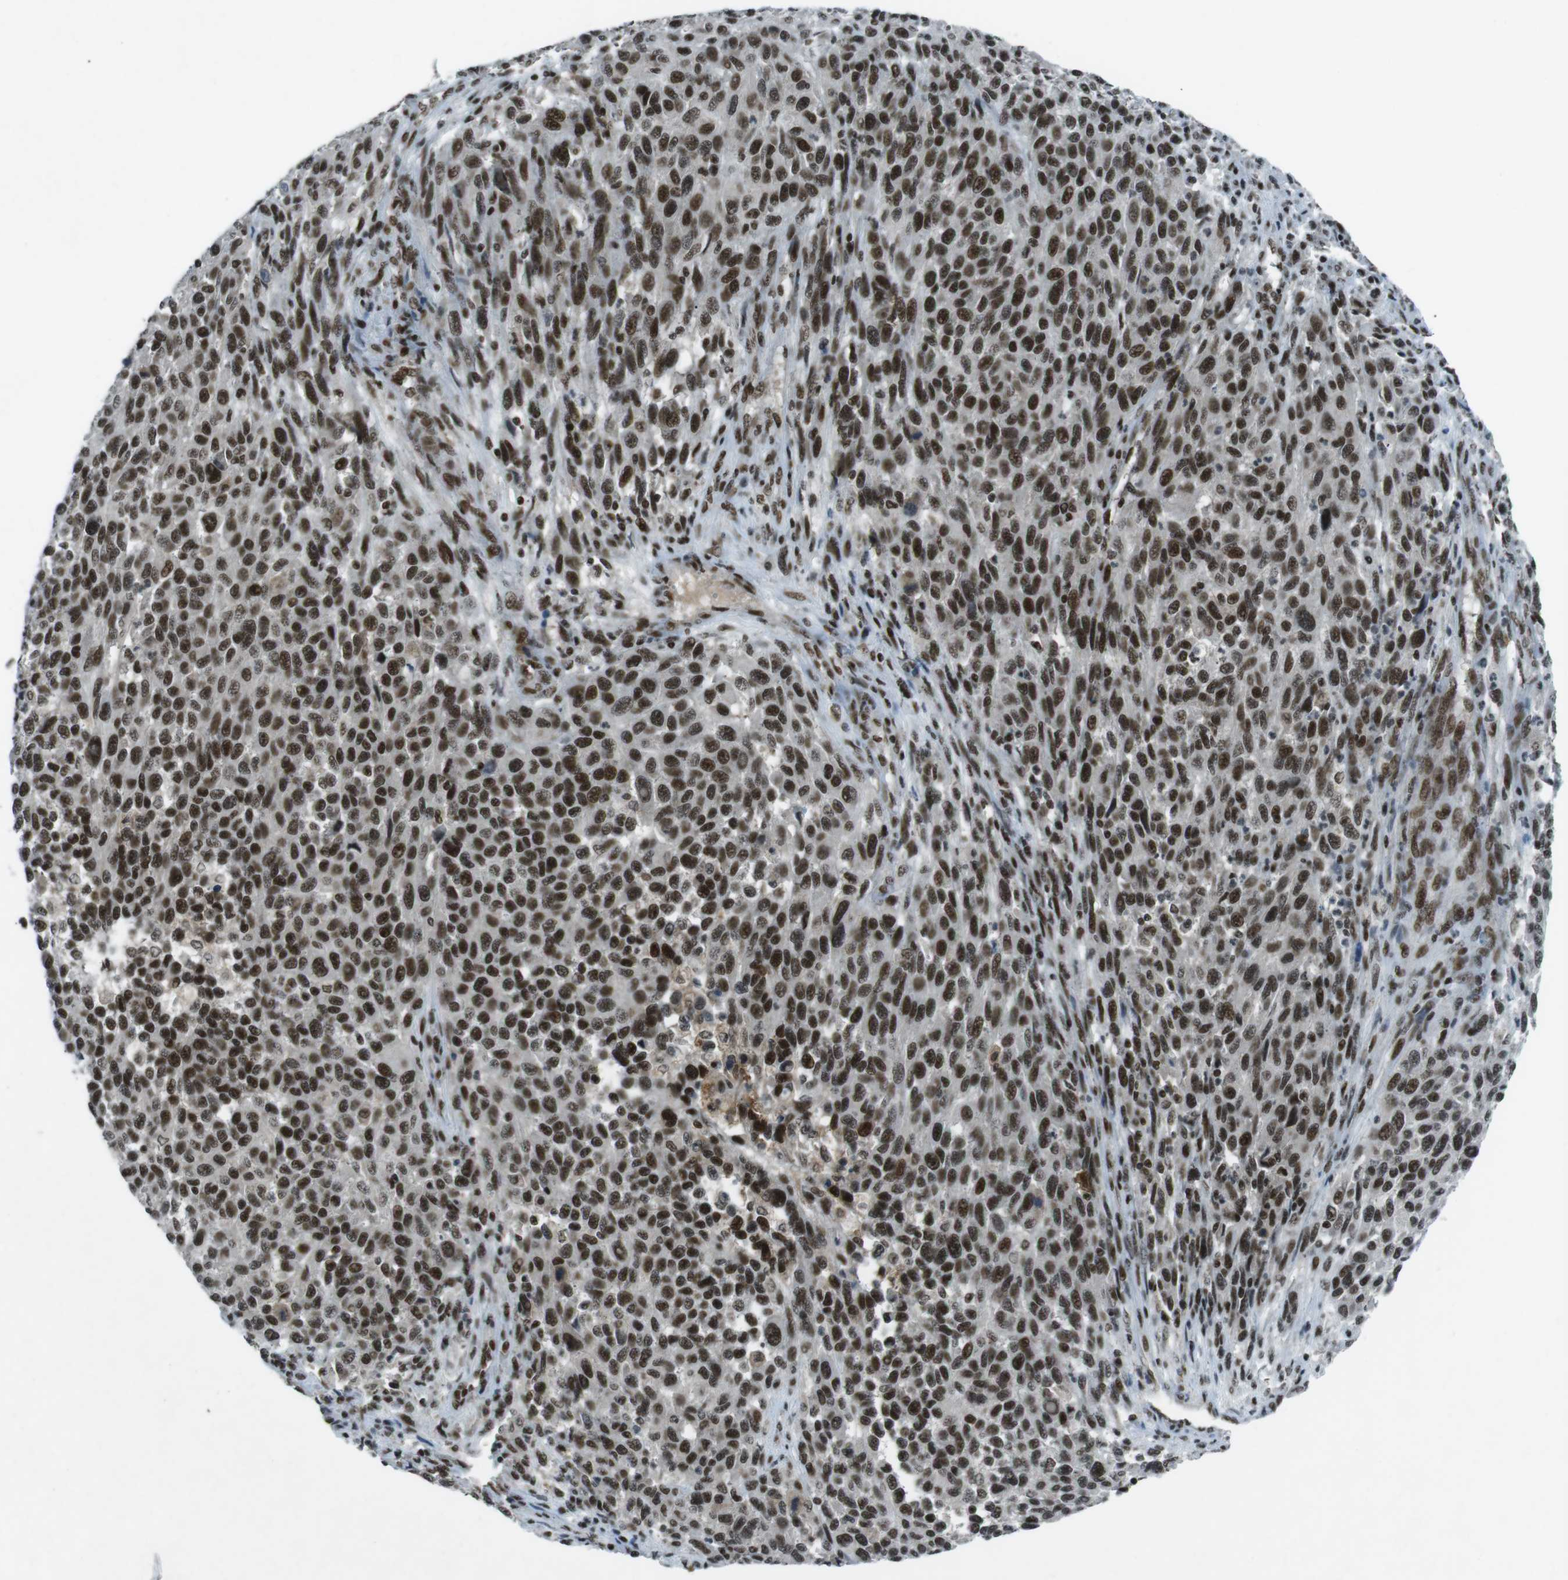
{"staining": {"intensity": "strong", "quantity": ">75%", "location": "nuclear"}, "tissue": "melanoma", "cell_type": "Tumor cells", "image_type": "cancer", "snomed": [{"axis": "morphology", "description": "Malignant melanoma, Metastatic site"}, {"axis": "topography", "description": "Lymph node"}], "caption": "Immunohistochemical staining of human melanoma reveals high levels of strong nuclear staining in approximately >75% of tumor cells.", "gene": "TAF1", "patient": {"sex": "male", "age": 61}}